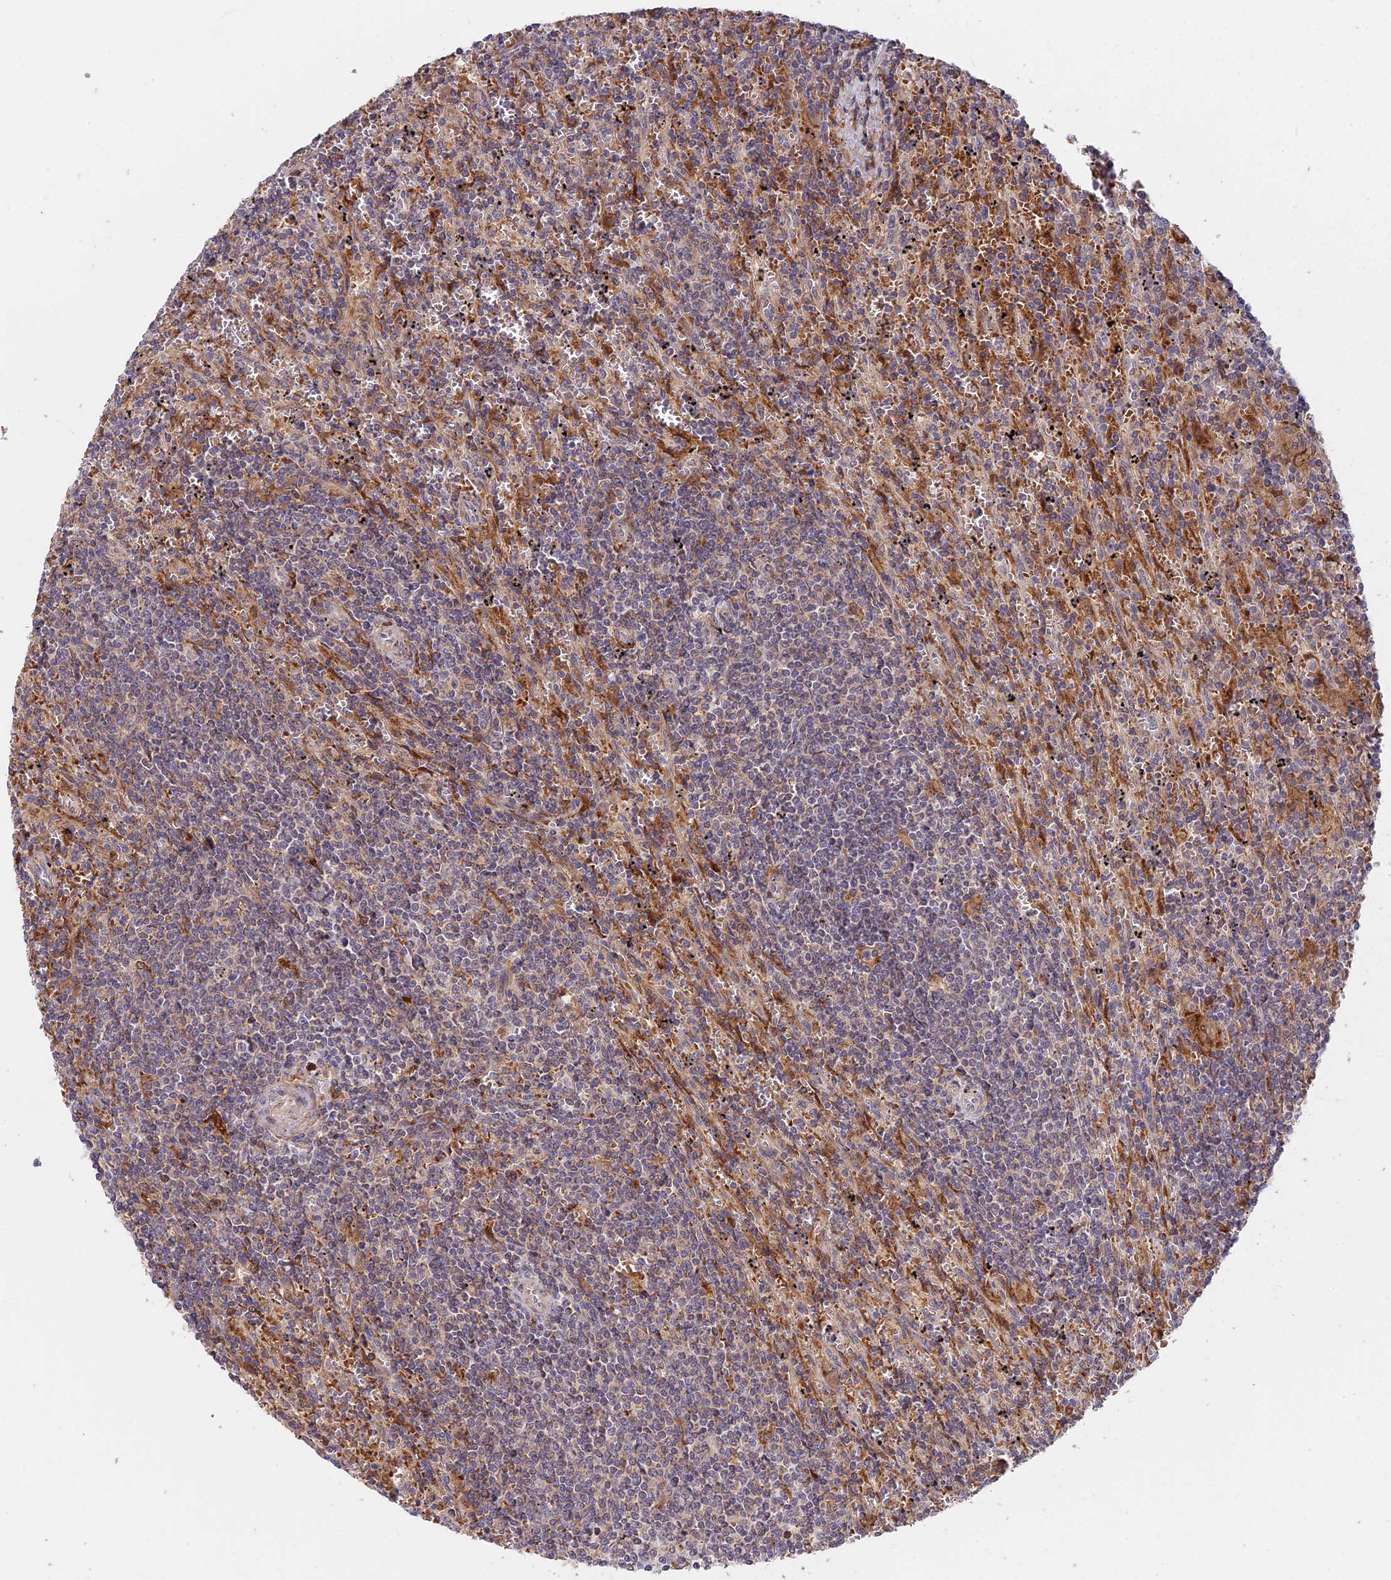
{"staining": {"intensity": "weak", "quantity": "<25%", "location": "cytoplasmic/membranous"}, "tissue": "lymphoma", "cell_type": "Tumor cells", "image_type": "cancer", "snomed": [{"axis": "morphology", "description": "Malignant lymphoma, non-Hodgkin's type, Low grade"}, {"axis": "topography", "description": "Spleen"}], "caption": "Low-grade malignant lymphoma, non-Hodgkin's type was stained to show a protein in brown. There is no significant expression in tumor cells. (DAB (3,3'-diaminobenzidine) immunohistochemistry (IHC) visualized using brightfield microscopy, high magnification).", "gene": "FUOM", "patient": {"sex": "male", "age": 76}}